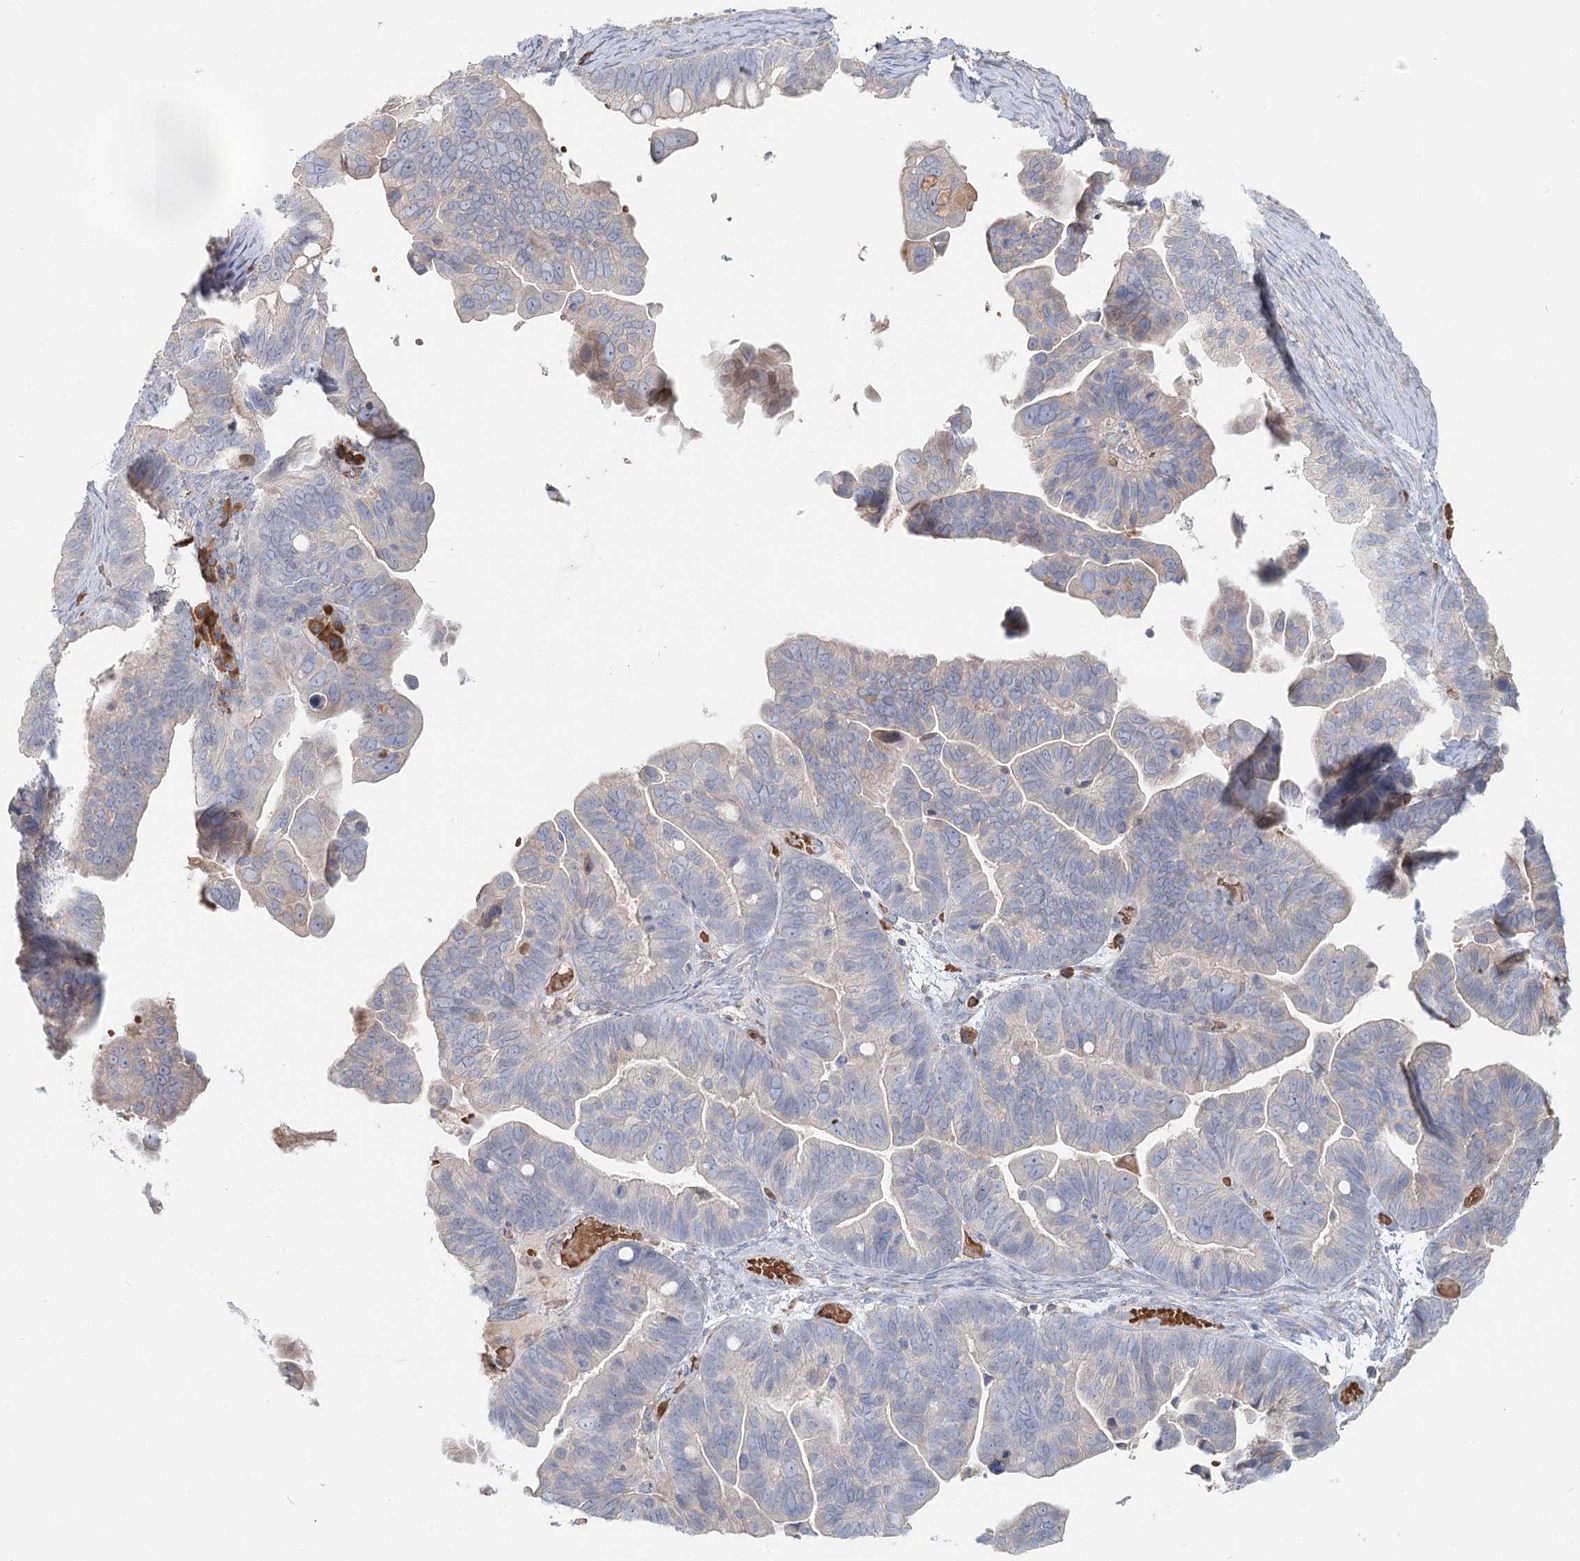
{"staining": {"intensity": "negative", "quantity": "none", "location": "none"}, "tissue": "ovarian cancer", "cell_type": "Tumor cells", "image_type": "cancer", "snomed": [{"axis": "morphology", "description": "Cystadenocarcinoma, serous, NOS"}, {"axis": "topography", "description": "Ovary"}], "caption": "This image is of ovarian cancer stained with immunohistochemistry (IHC) to label a protein in brown with the nuclei are counter-stained blue. There is no staining in tumor cells. (DAB immunohistochemistry (IHC), high magnification).", "gene": "ANKRD16", "patient": {"sex": "female", "age": 56}}